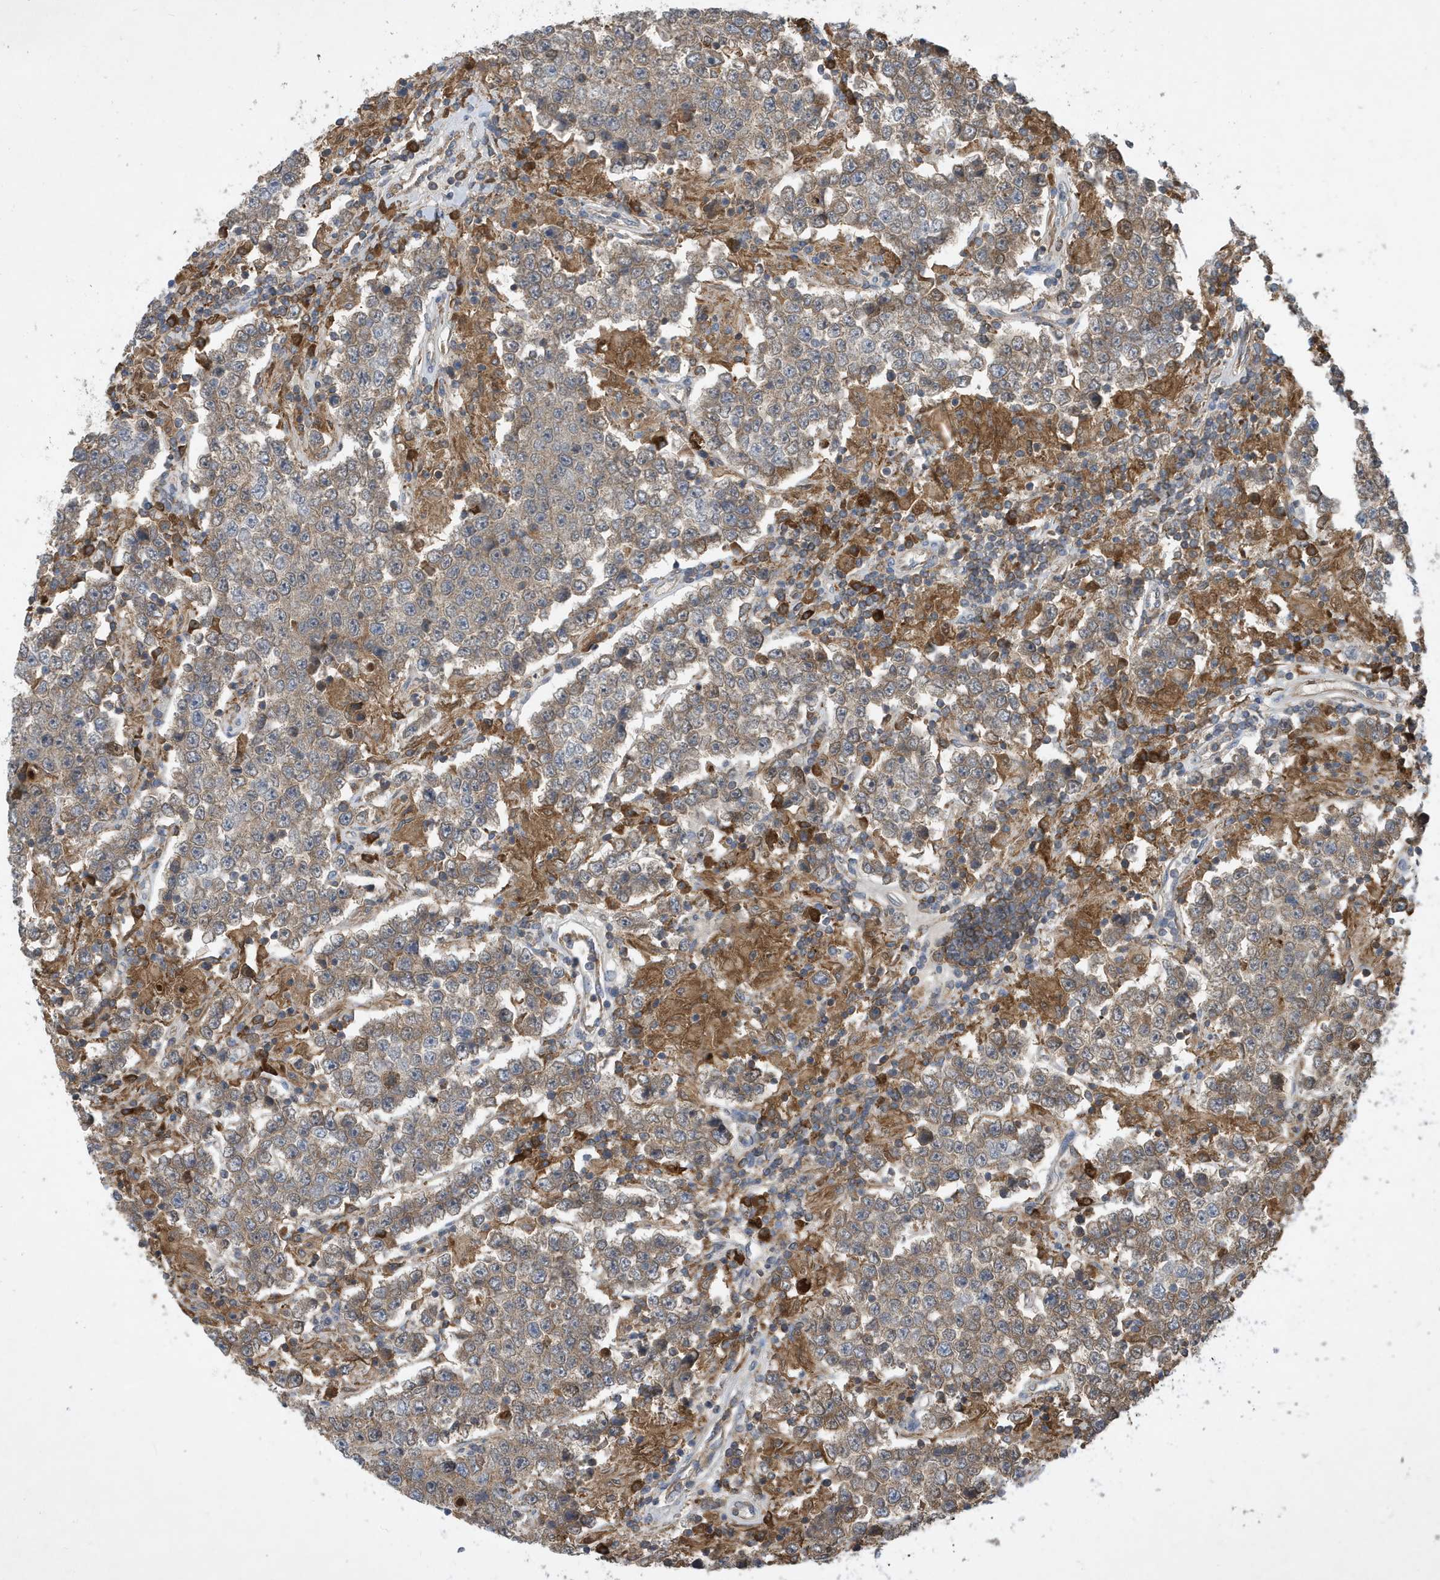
{"staining": {"intensity": "weak", "quantity": "<25%", "location": "cytoplasmic/membranous"}, "tissue": "testis cancer", "cell_type": "Tumor cells", "image_type": "cancer", "snomed": [{"axis": "morphology", "description": "Normal tissue, NOS"}, {"axis": "morphology", "description": "Urothelial carcinoma, High grade"}, {"axis": "morphology", "description": "Seminoma, NOS"}, {"axis": "morphology", "description": "Carcinoma, Embryonal, NOS"}, {"axis": "topography", "description": "Urinary bladder"}, {"axis": "topography", "description": "Testis"}], "caption": "This is a micrograph of IHC staining of testis embryonal carcinoma, which shows no staining in tumor cells. (DAB immunohistochemistry (IHC) with hematoxylin counter stain).", "gene": "STK19", "patient": {"sex": "male", "age": 41}}